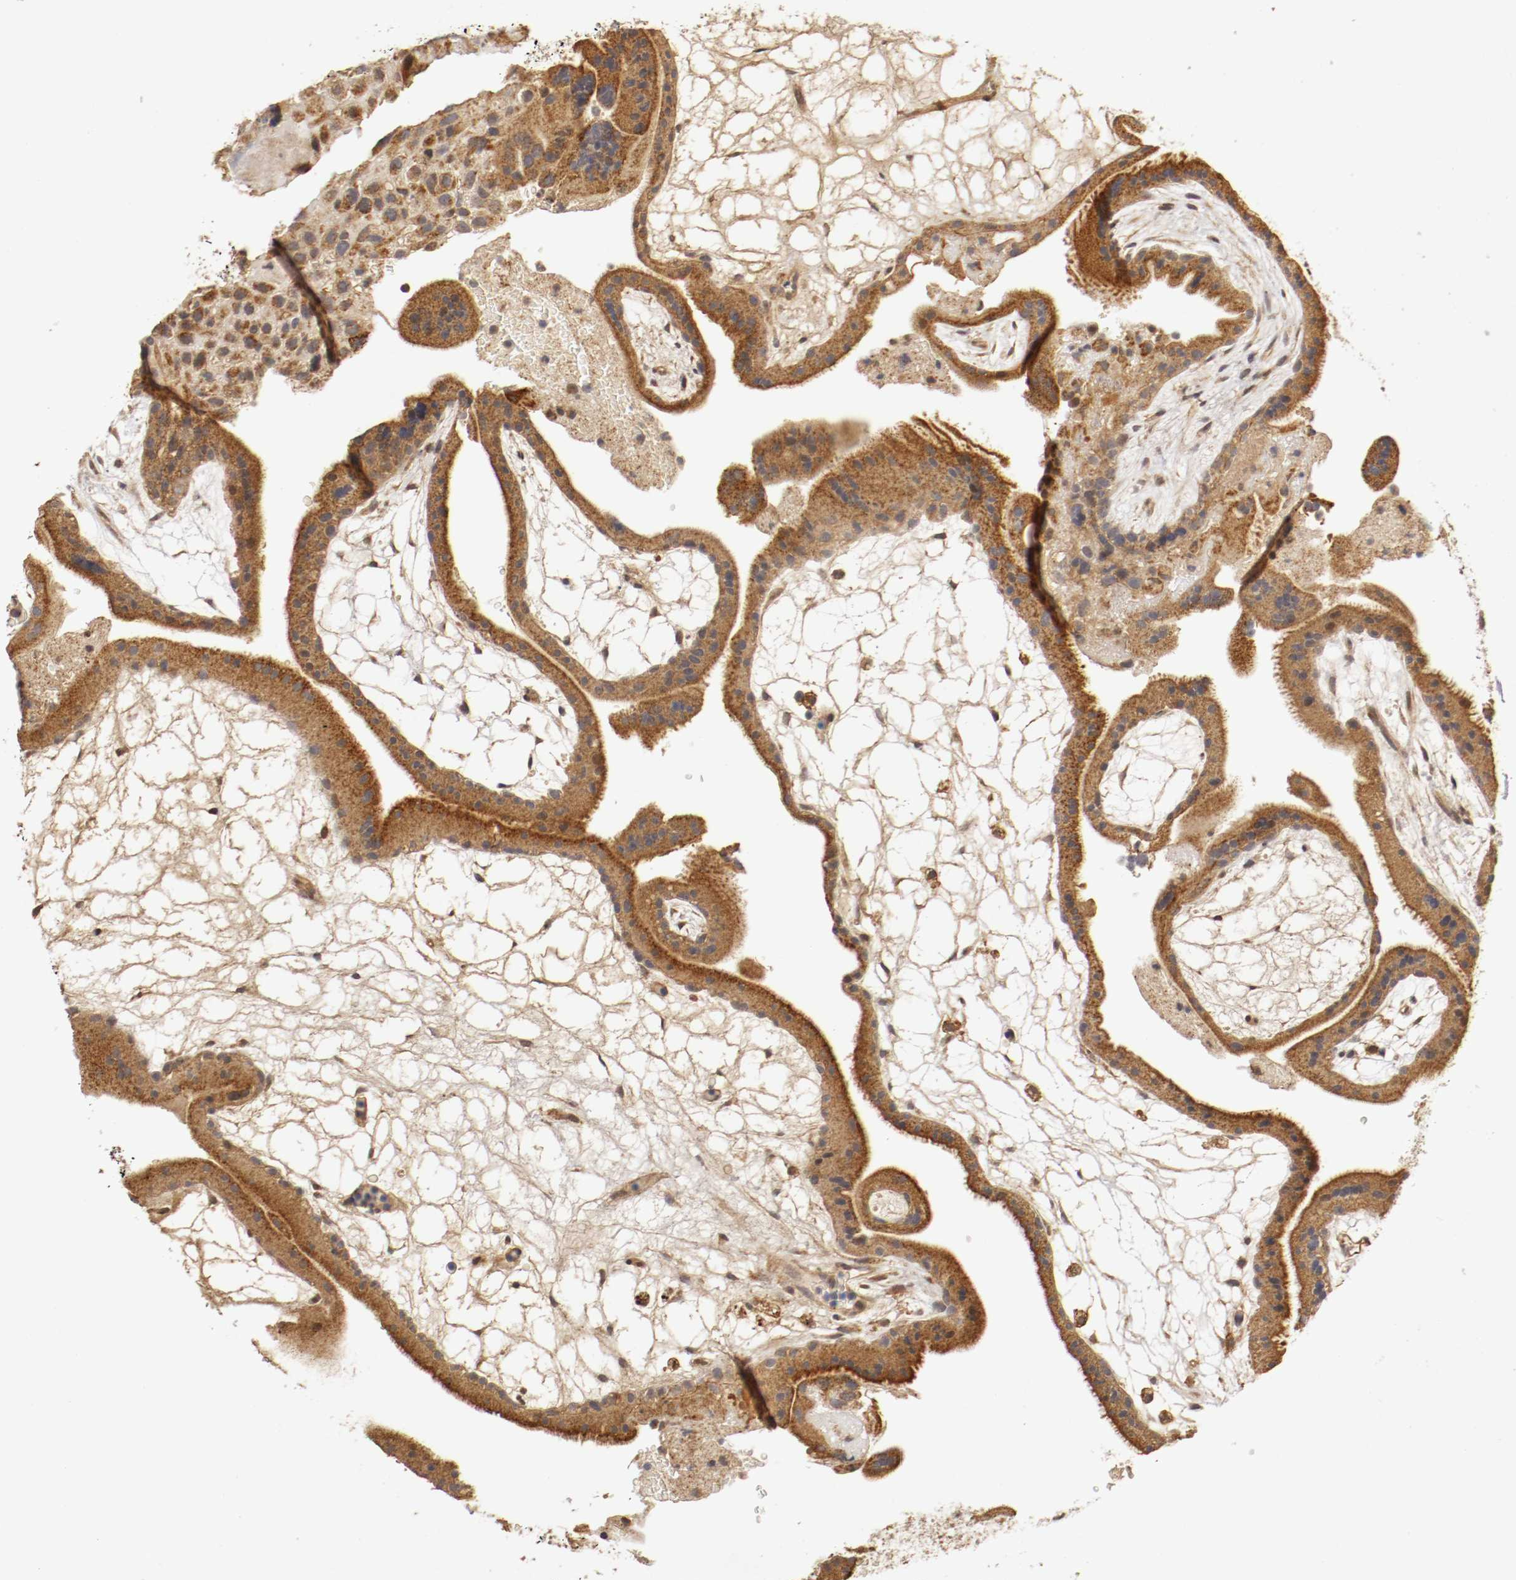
{"staining": {"intensity": "moderate", "quantity": ">75%", "location": "cytoplasmic/membranous,nuclear"}, "tissue": "placenta", "cell_type": "Trophoblastic cells", "image_type": "normal", "snomed": [{"axis": "morphology", "description": "Normal tissue, NOS"}, {"axis": "topography", "description": "Placenta"}], "caption": "This histopathology image demonstrates IHC staining of benign placenta, with medium moderate cytoplasmic/membranous,nuclear staining in about >75% of trophoblastic cells.", "gene": "TNFRSF1B", "patient": {"sex": "female", "age": 19}}